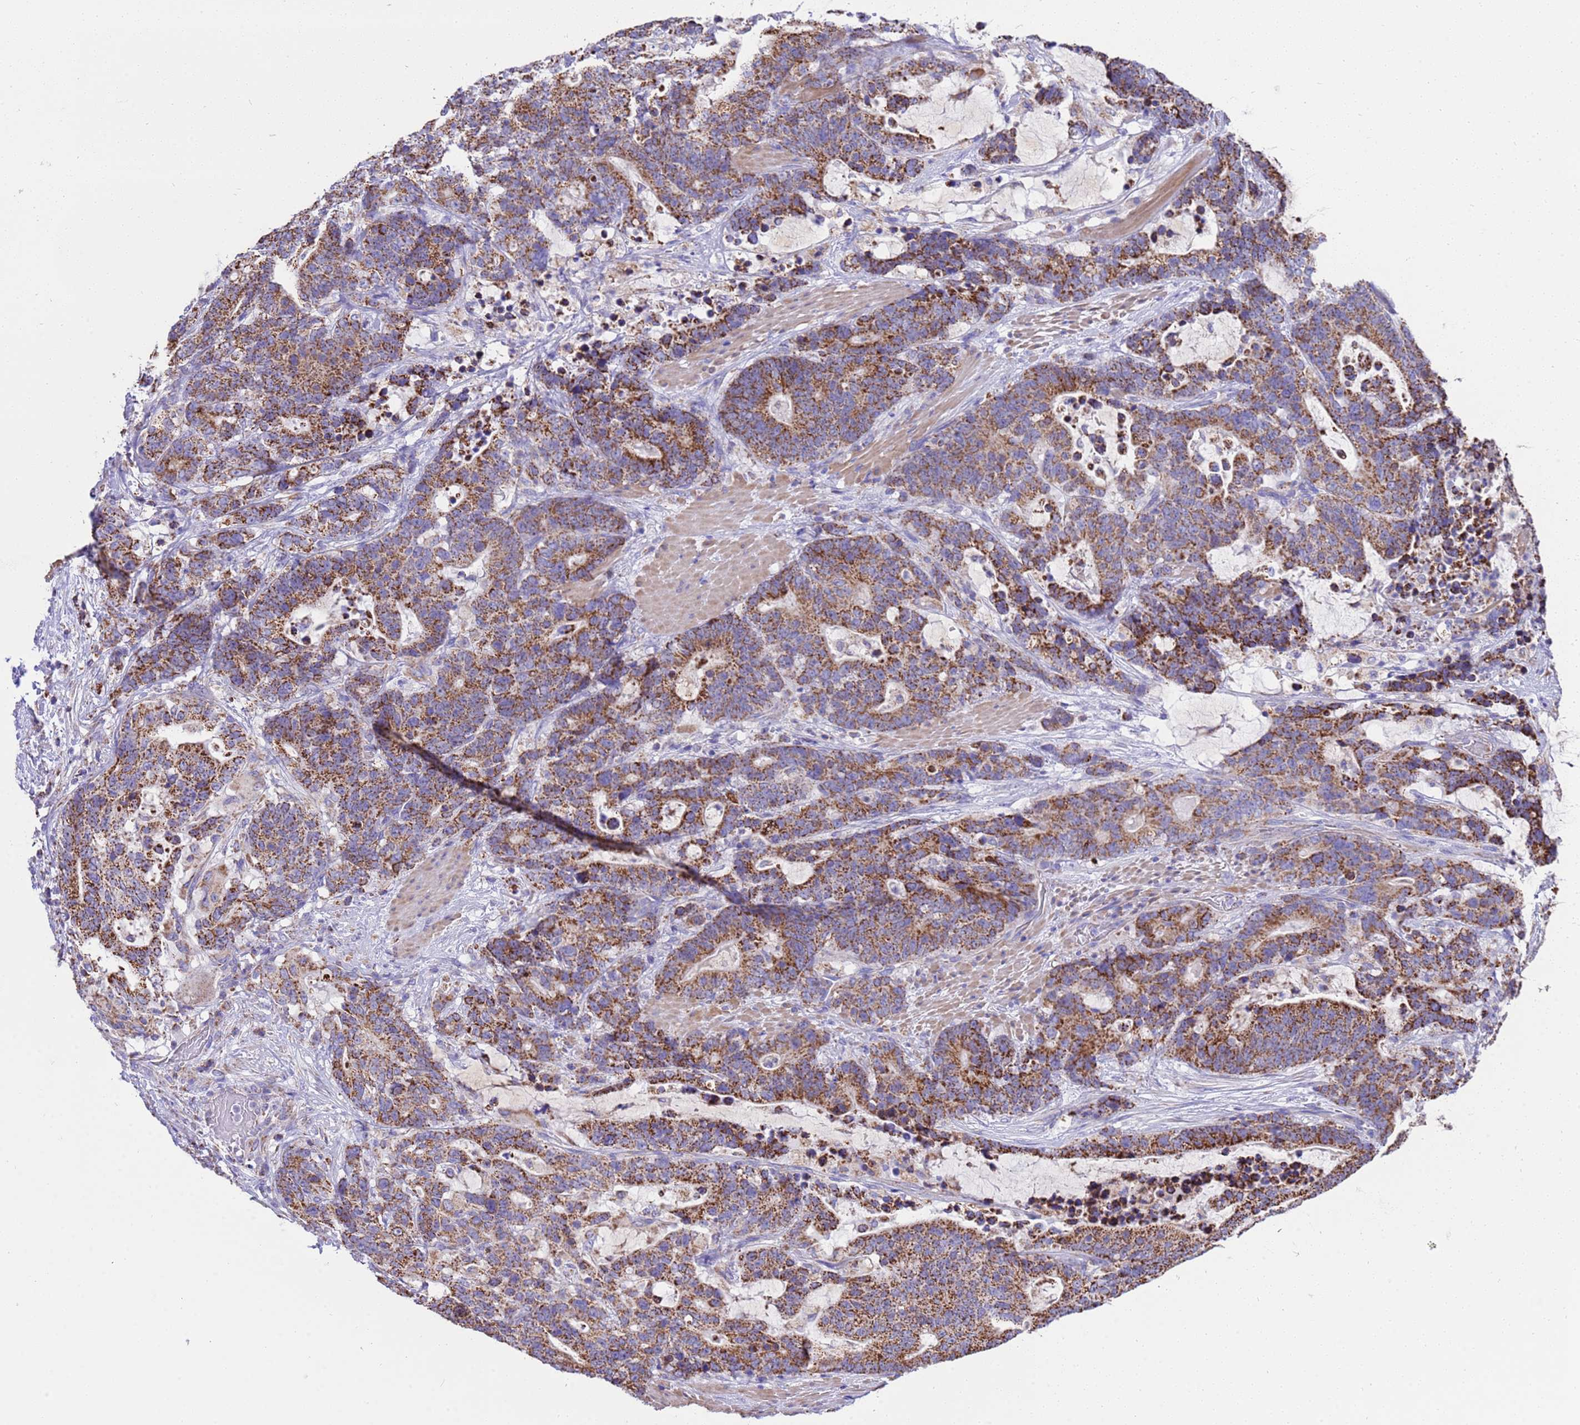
{"staining": {"intensity": "strong", "quantity": ">75%", "location": "cytoplasmic/membranous"}, "tissue": "stomach cancer", "cell_type": "Tumor cells", "image_type": "cancer", "snomed": [{"axis": "morphology", "description": "Adenocarcinoma, NOS"}, {"axis": "topography", "description": "Stomach"}], "caption": "Stomach cancer stained with IHC shows strong cytoplasmic/membranous staining in about >75% of tumor cells. (DAB IHC, brown staining for protein, blue staining for nuclei).", "gene": "RNF165", "patient": {"sex": "female", "age": 76}}